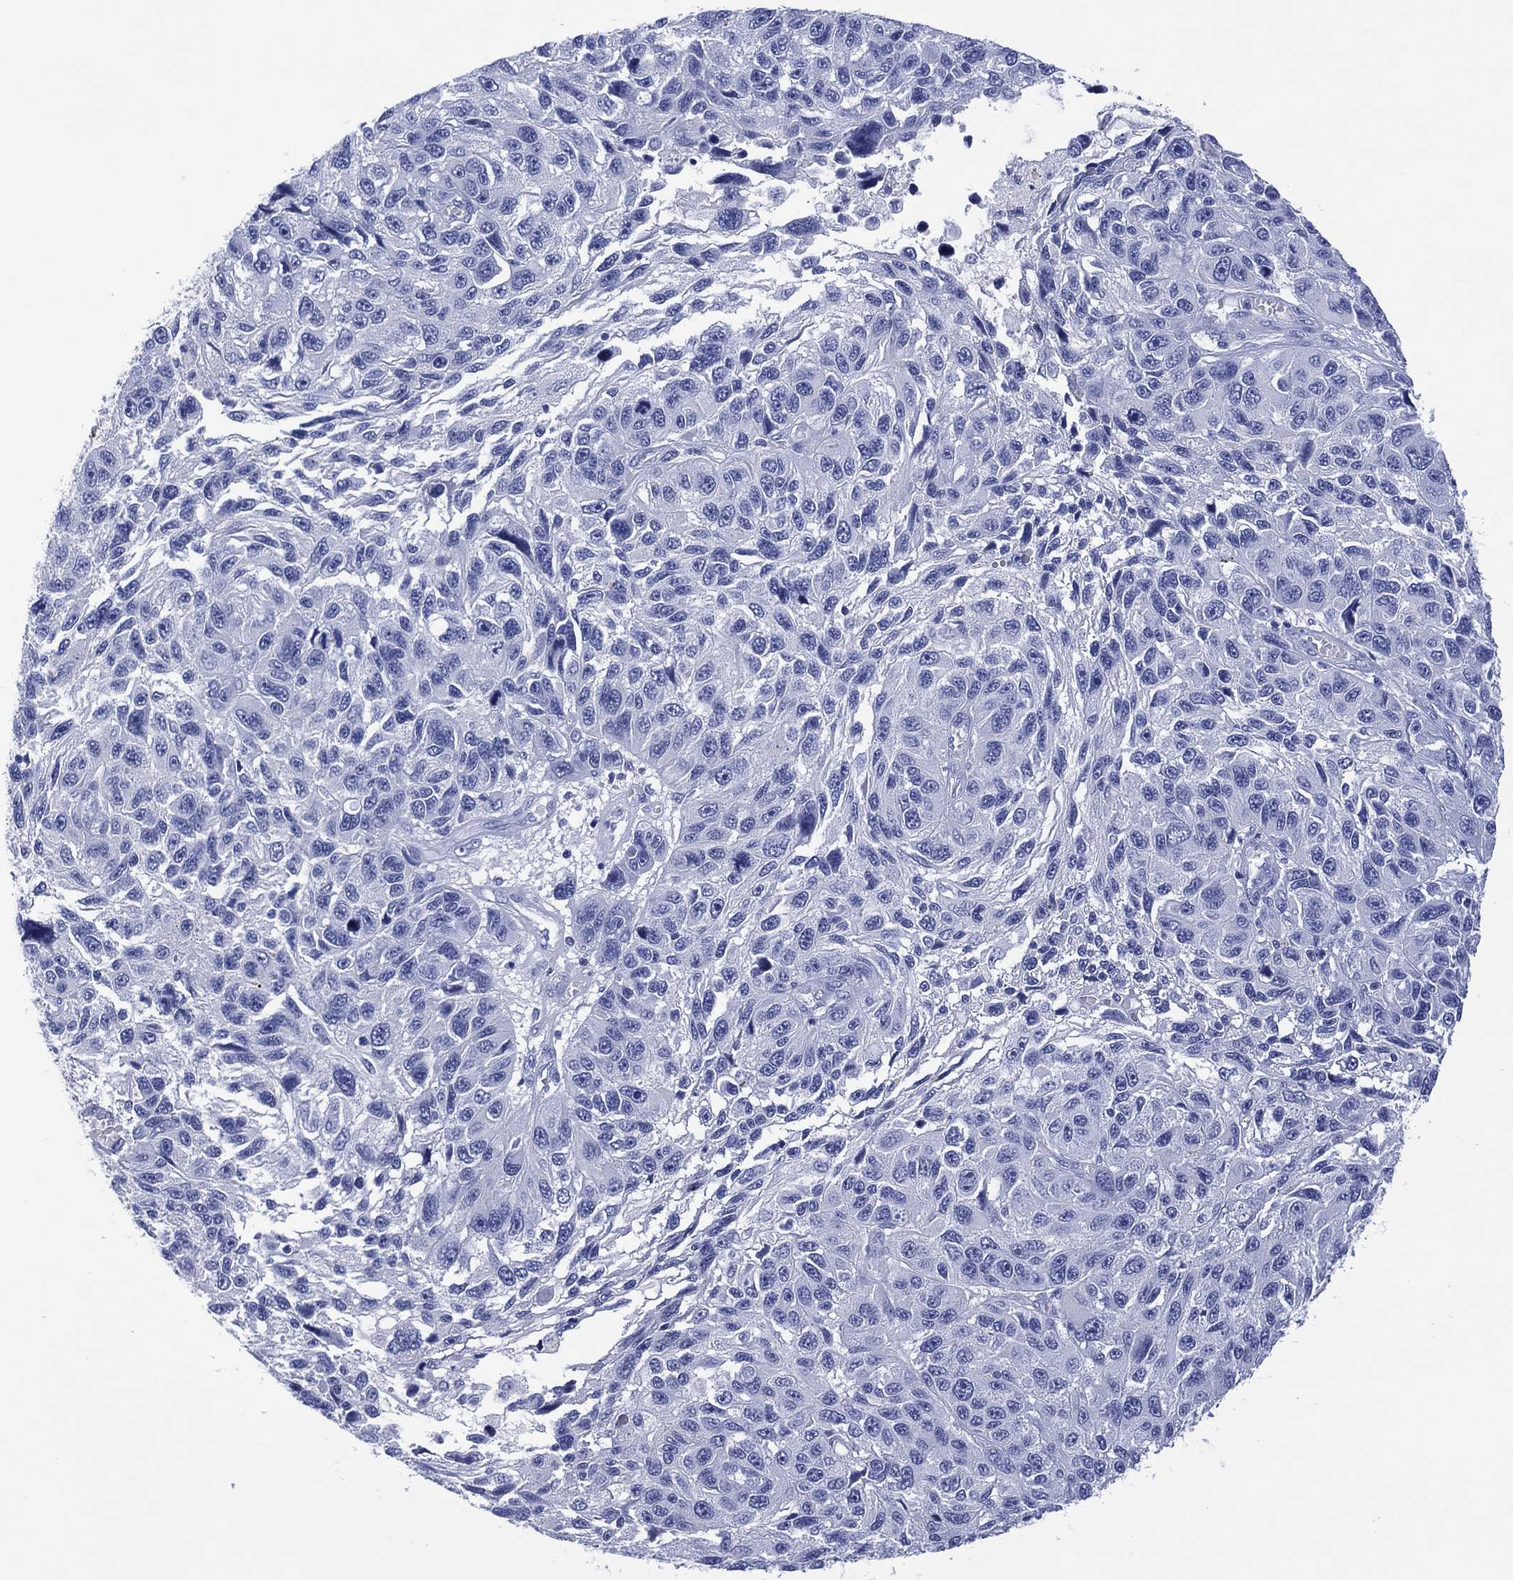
{"staining": {"intensity": "negative", "quantity": "none", "location": "none"}, "tissue": "melanoma", "cell_type": "Tumor cells", "image_type": "cancer", "snomed": [{"axis": "morphology", "description": "Malignant melanoma, NOS"}, {"axis": "topography", "description": "Skin"}], "caption": "High magnification brightfield microscopy of malignant melanoma stained with DAB (3,3'-diaminobenzidine) (brown) and counterstained with hematoxylin (blue): tumor cells show no significant positivity.", "gene": "DSG1", "patient": {"sex": "male", "age": 53}}